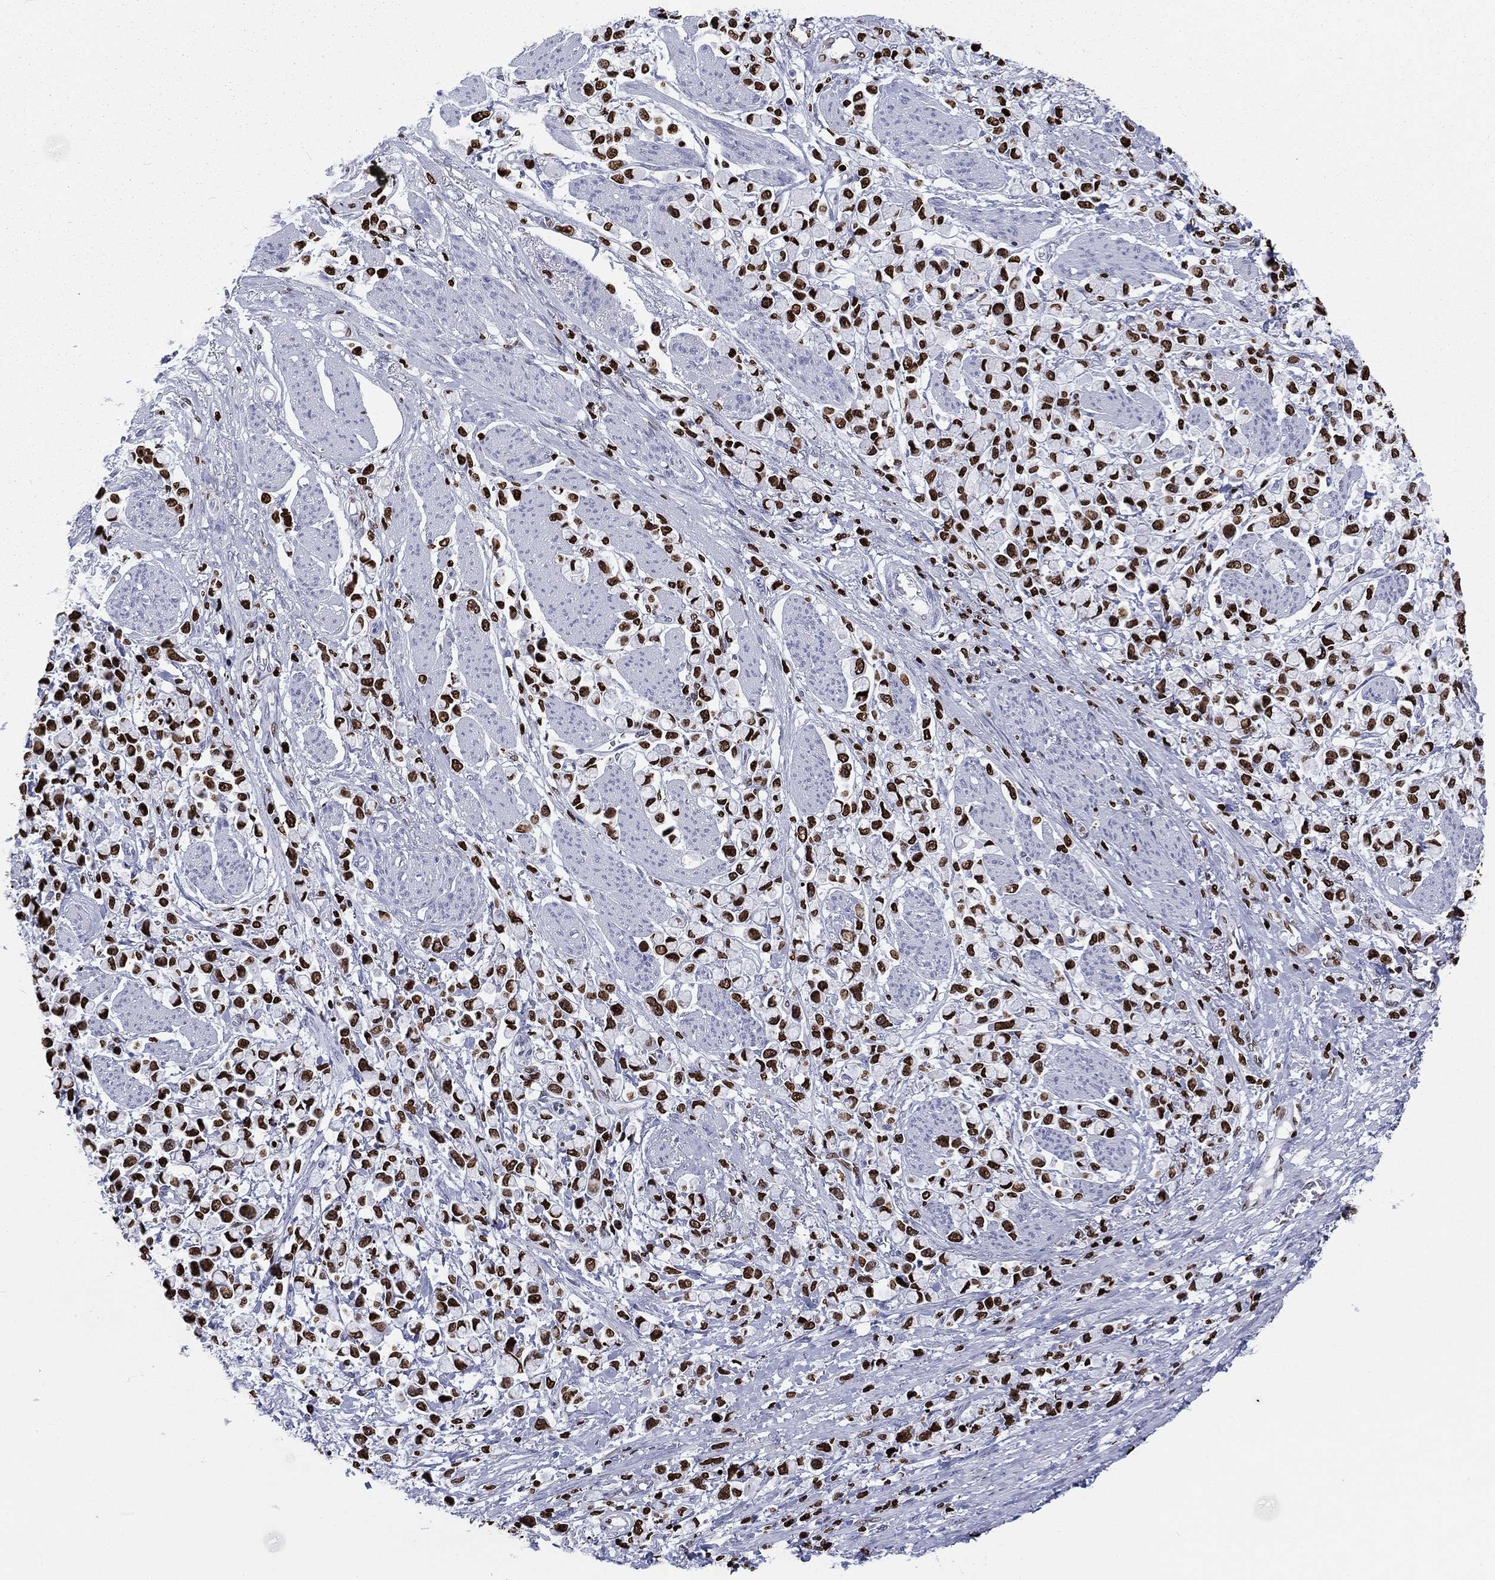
{"staining": {"intensity": "strong", "quantity": ">75%", "location": "nuclear"}, "tissue": "stomach cancer", "cell_type": "Tumor cells", "image_type": "cancer", "snomed": [{"axis": "morphology", "description": "Adenocarcinoma, NOS"}, {"axis": "topography", "description": "Stomach"}], "caption": "Stomach cancer stained with immunohistochemistry (IHC) shows strong nuclear staining in approximately >75% of tumor cells.", "gene": "H1-5", "patient": {"sex": "female", "age": 81}}